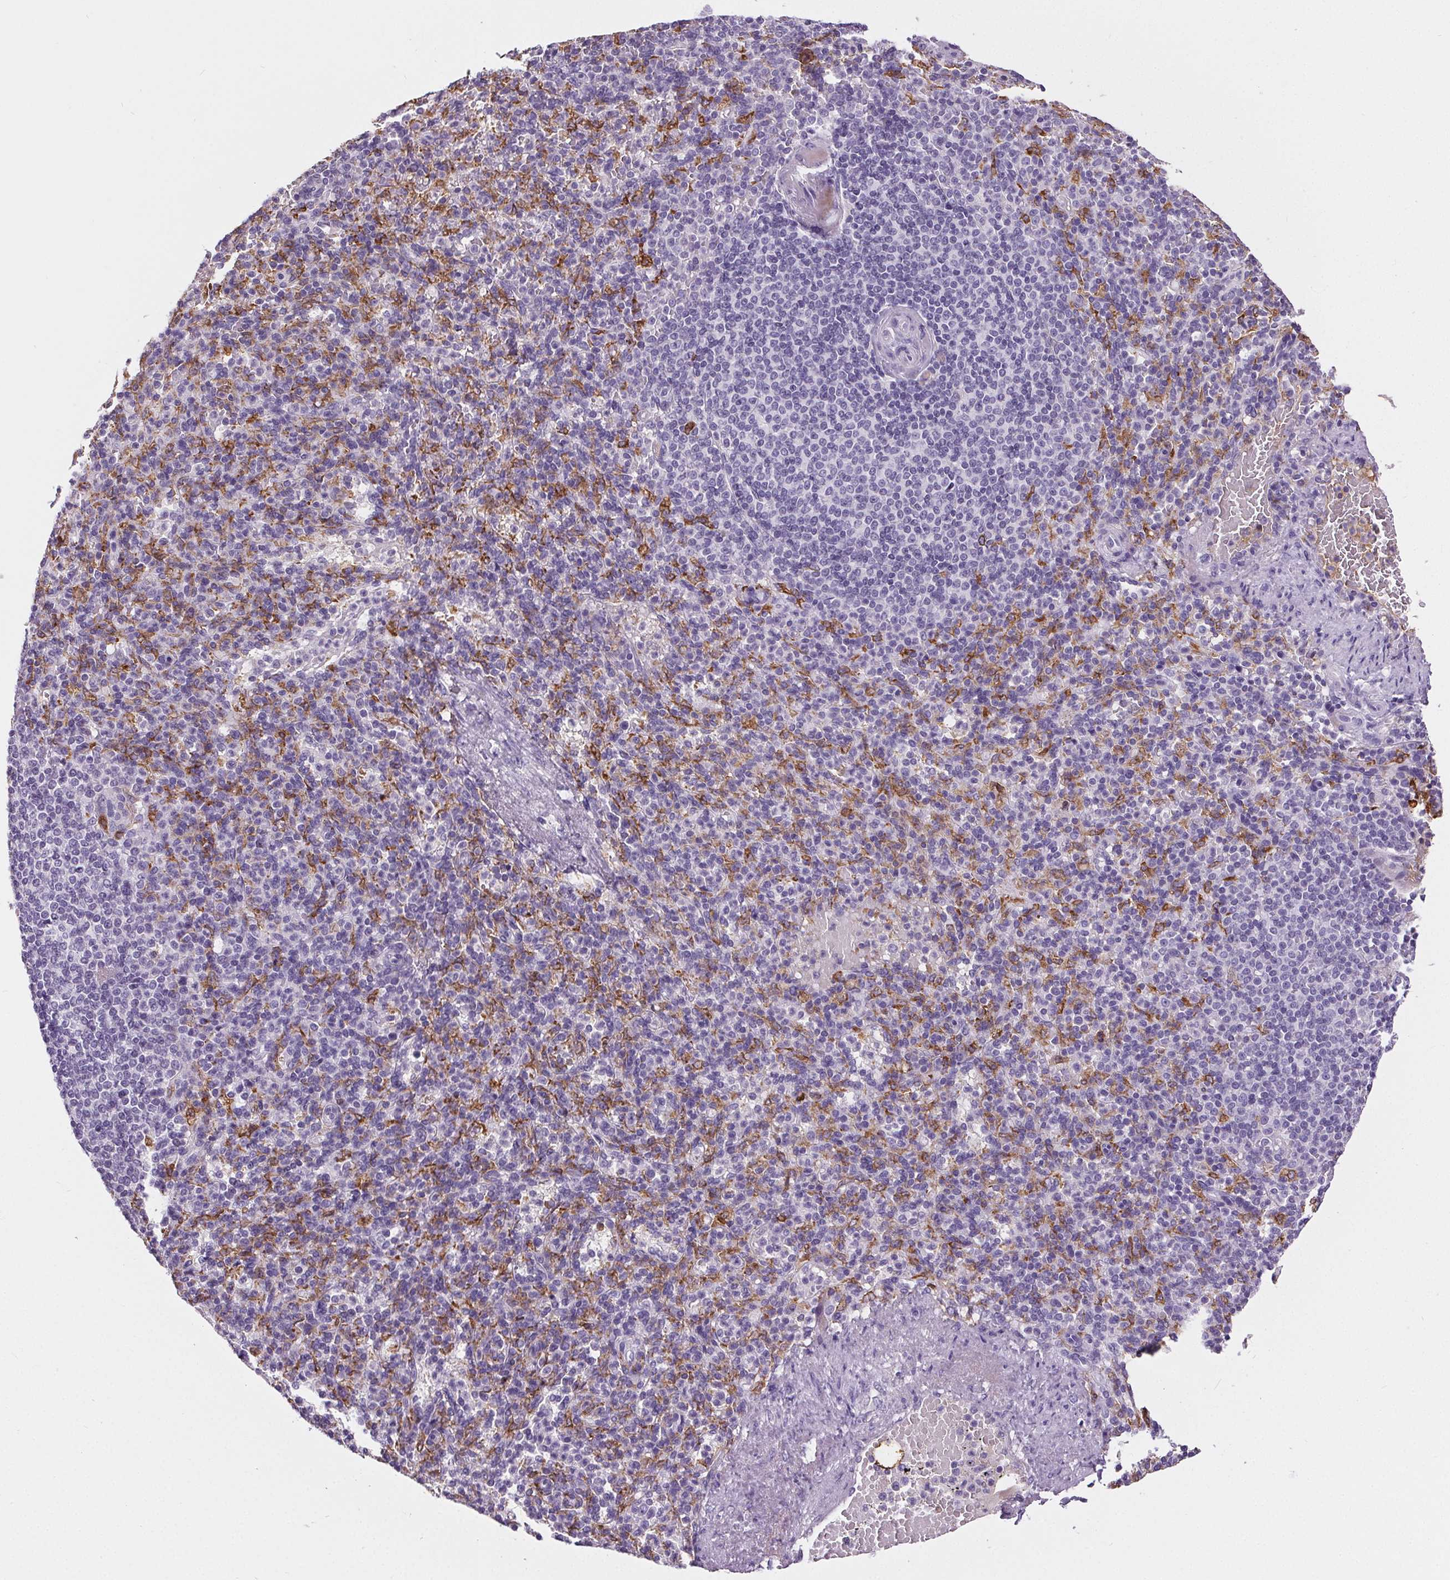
{"staining": {"intensity": "strong", "quantity": "25%-75%", "location": "cytoplasmic/membranous"}, "tissue": "spleen", "cell_type": "Cells in red pulp", "image_type": "normal", "snomed": [{"axis": "morphology", "description": "Normal tissue, NOS"}, {"axis": "topography", "description": "Spleen"}], "caption": "Immunohistochemistry (IHC) photomicrograph of normal spleen: spleen stained using immunohistochemistry (IHC) demonstrates high levels of strong protein expression localized specifically in the cytoplasmic/membranous of cells in red pulp, appearing as a cytoplasmic/membranous brown color.", "gene": "CD5L", "patient": {"sex": "female", "age": 74}}